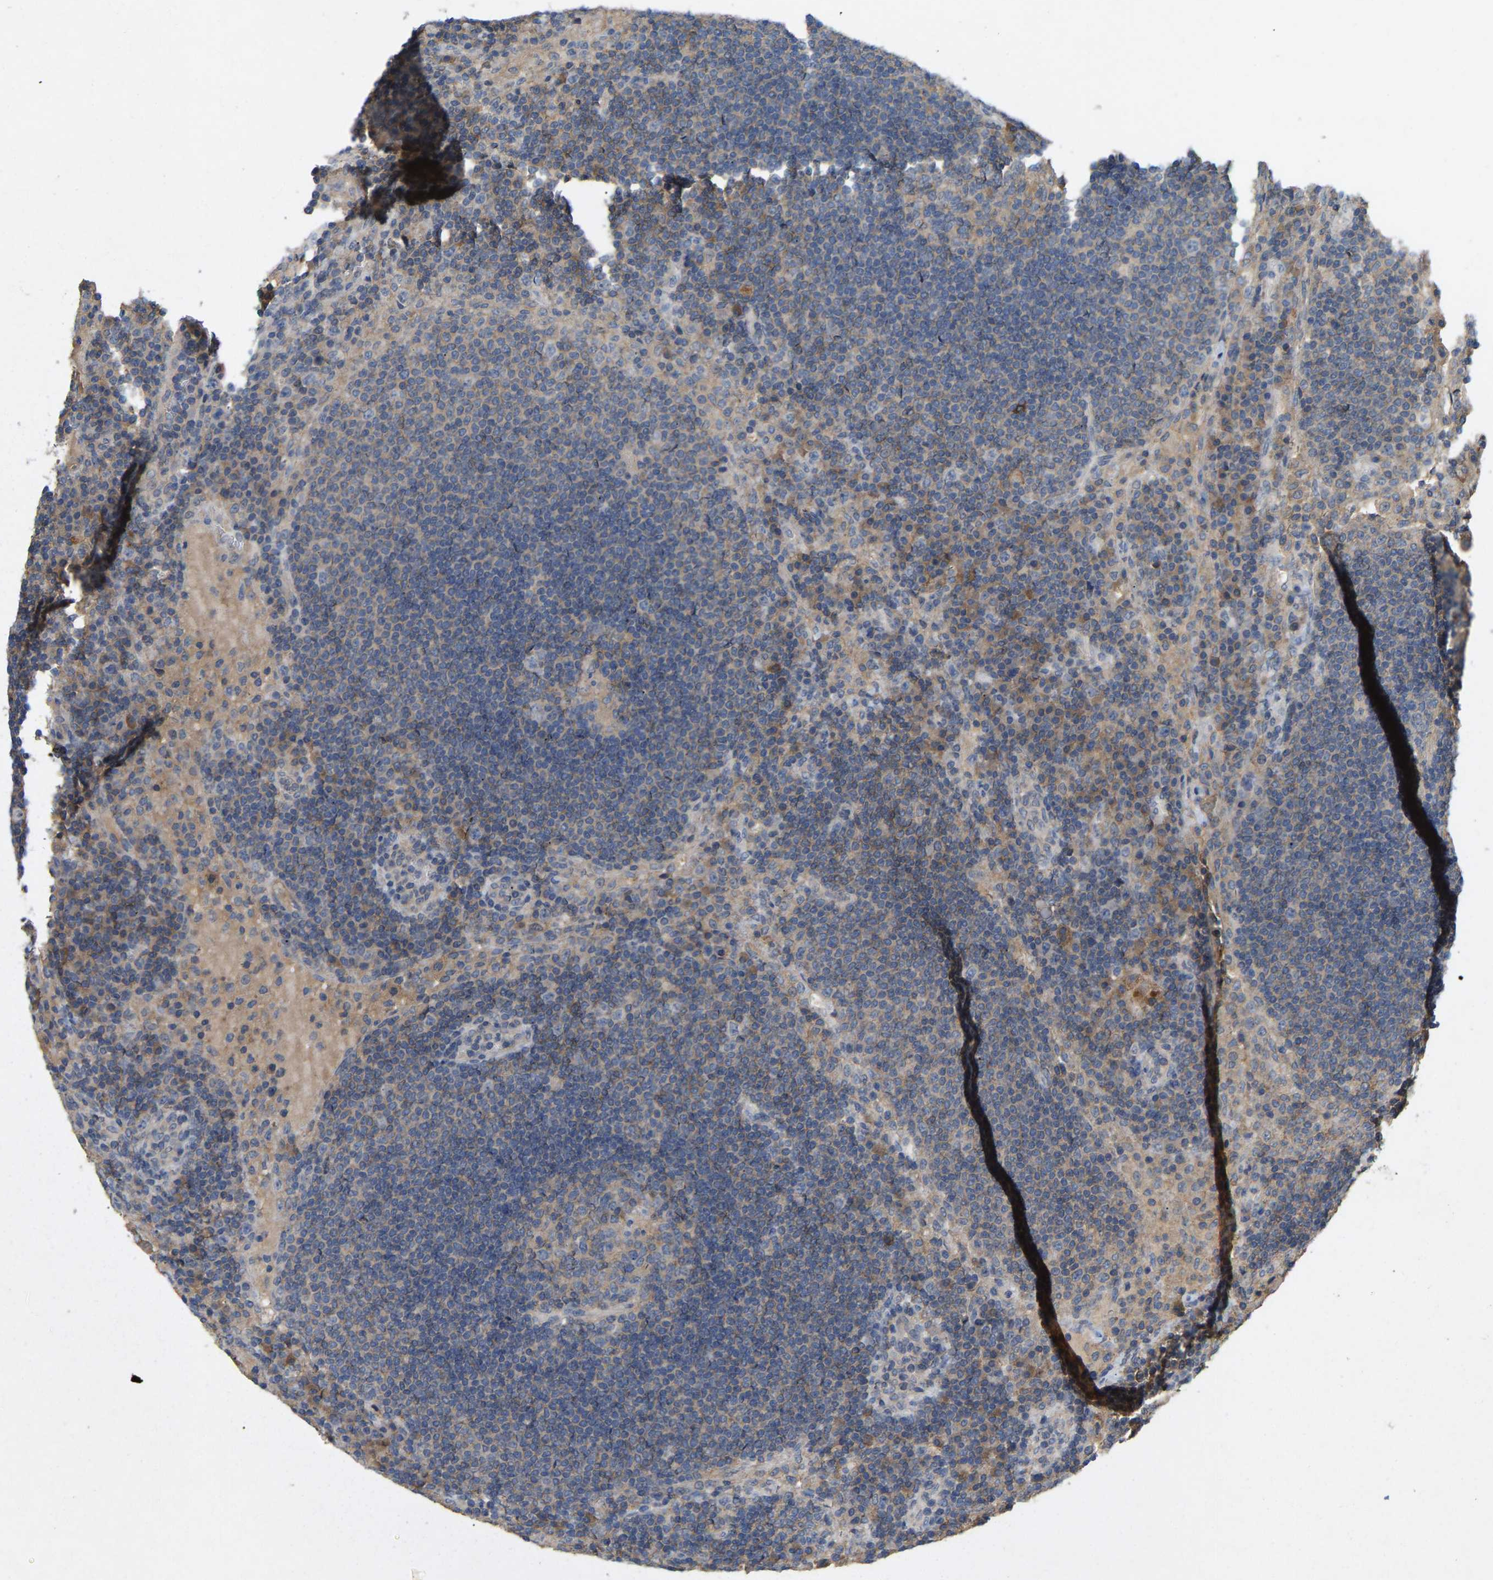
{"staining": {"intensity": "weak", "quantity": "25%-75%", "location": "cytoplasmic/membranous"}, "tissue": "lymph node", "cell_type": "Germinal center cells", "image_type": "normal", "snomed": [{"axis": "morphology", "description": "Normal tissue, NOS"}, {"axis": "topography", "description": "Lymph node"}], "caption": "The image exhibits staining of normal lymph node, revealing weak cytoplasmic/membranous protein staining (brown color) within germinal center cells. The staining is performed using DAB brown chromogen to label protein expression. The nuclei are counter-stained blue using hematoxylin.", "gene": "LPAR2", "patient": {"sex": "female", "age": 53}}